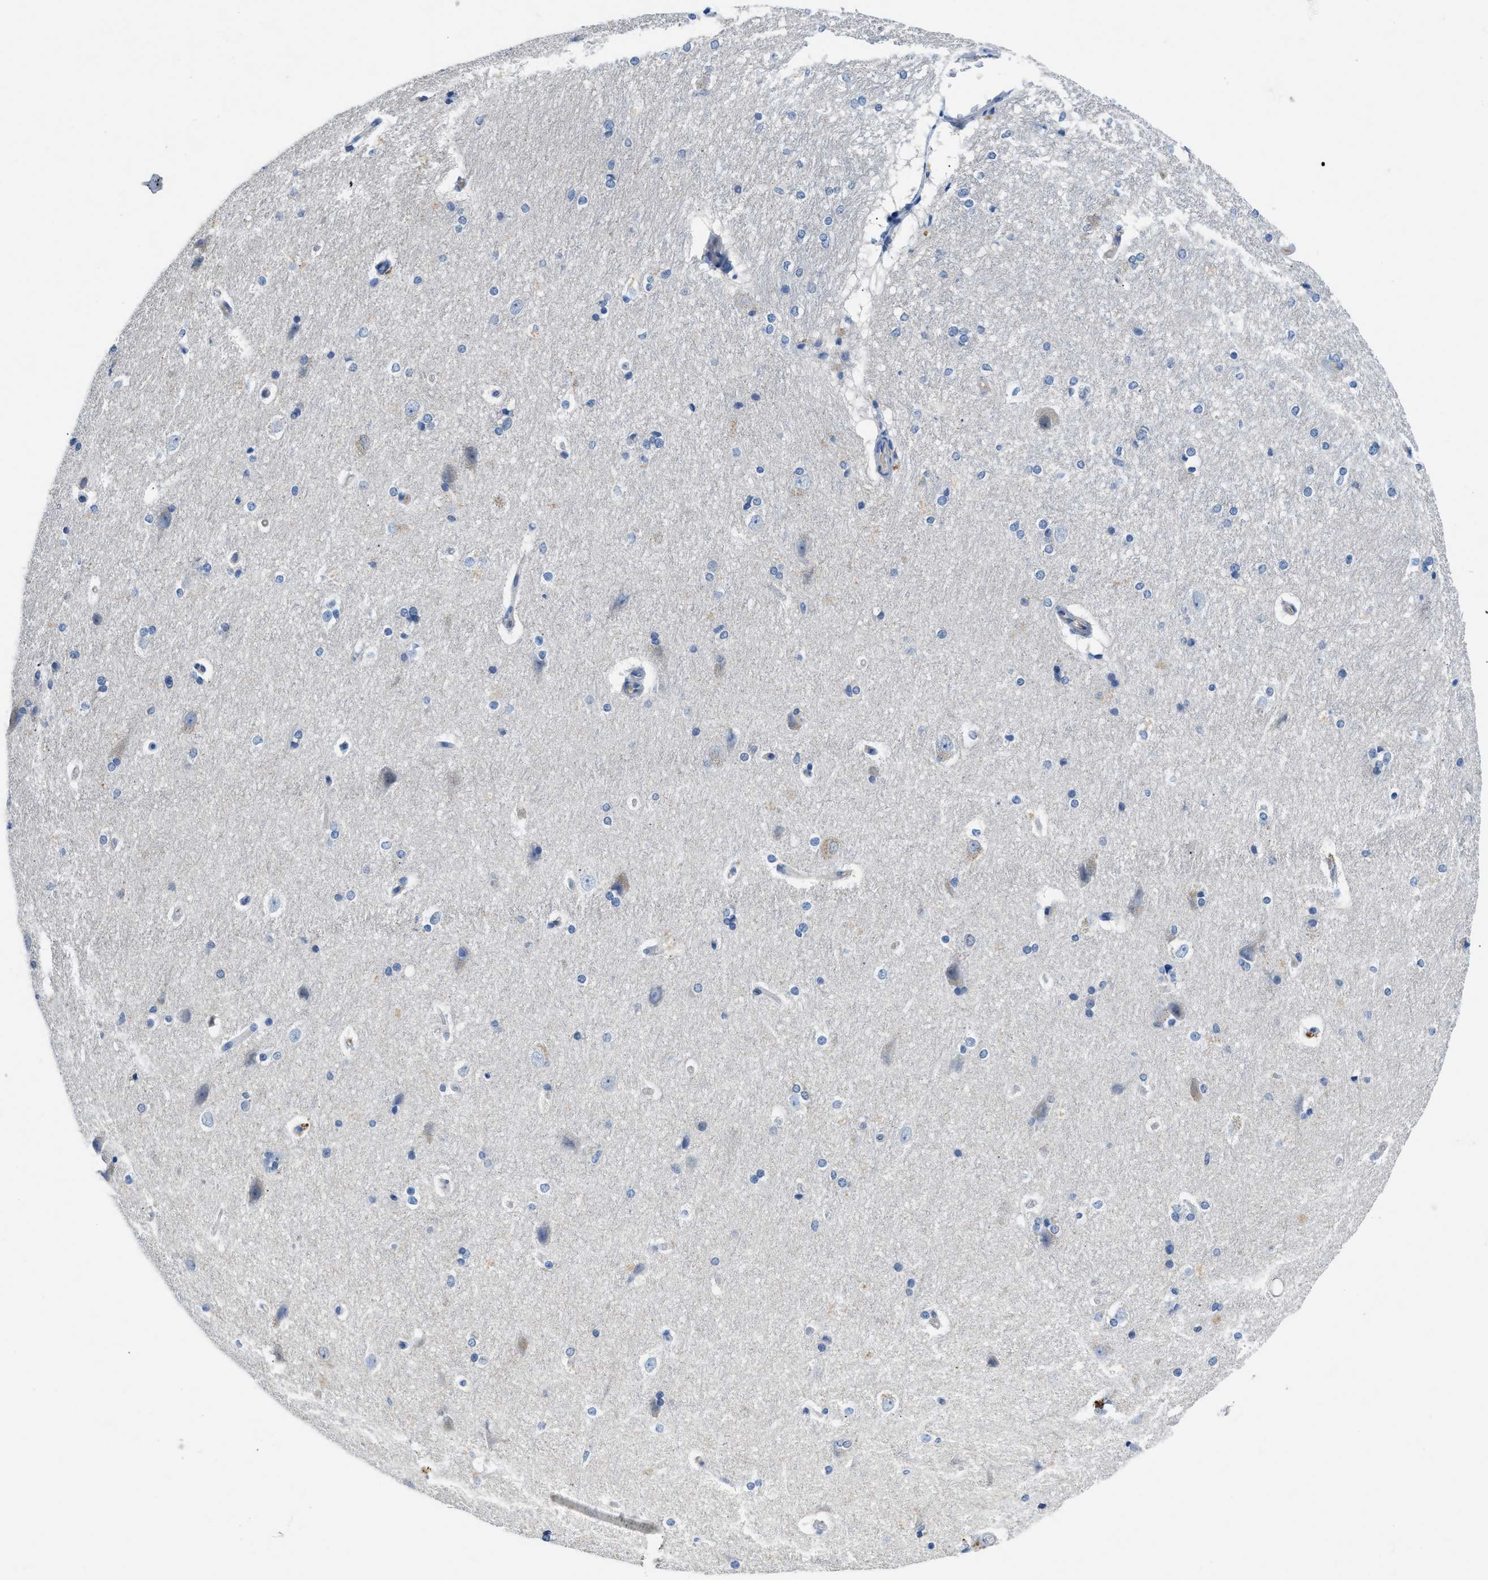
{"staining": {"intensity": "negative", "quantity": "none", "location": "none"}, "tissue": "hippocampus", "cell_type": "Glial cells", "image_type": "normal", "snomed": [{"axis": "morphology", "description": "Normal tissue, NOS"}, {"axis": "topography", "description": "Hippocampus"}], "caption": "Immunohistochemical staining of benign human hippocampus demonstrates no significant positivity in glial cells.", "gene": "SLC10A6", "patient": {"sex": "female", "age": 19}}